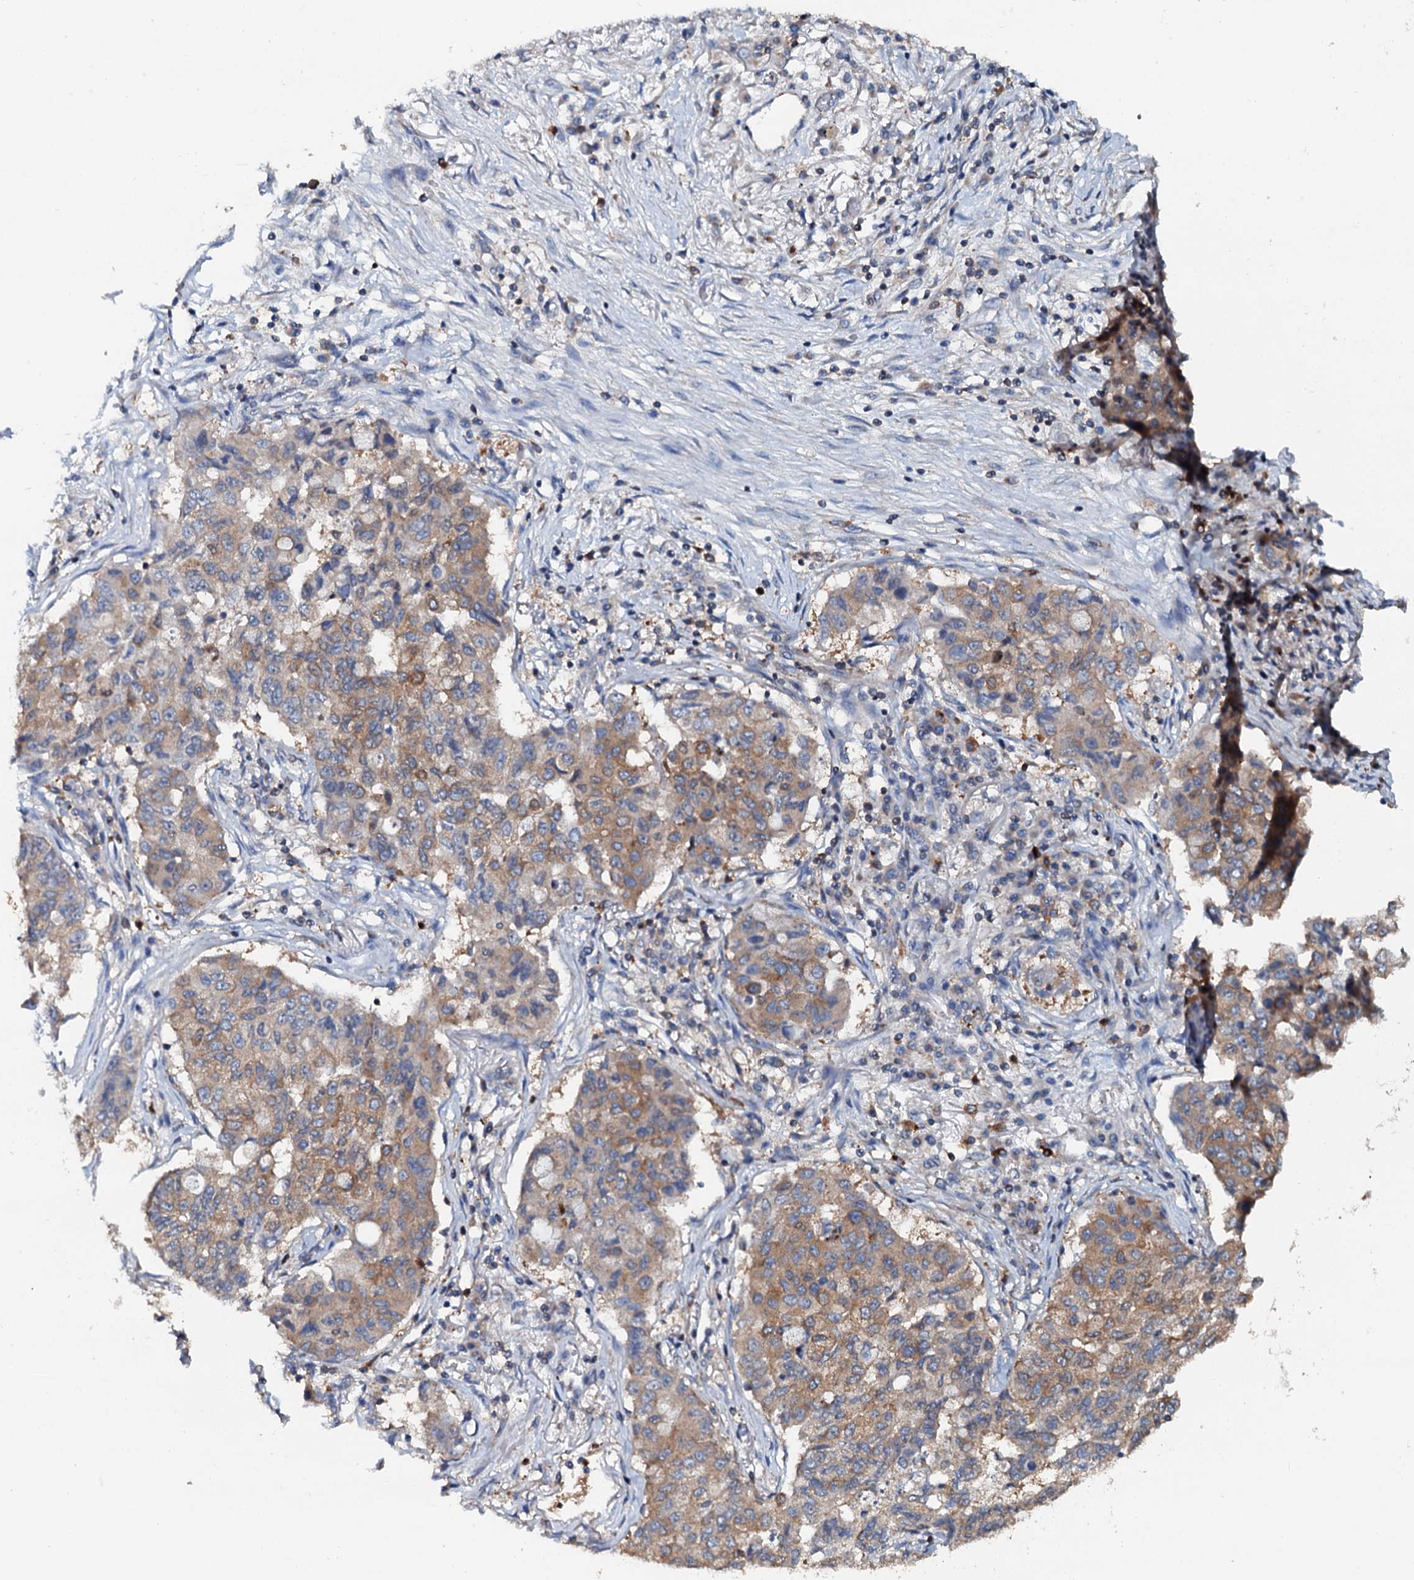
{"staining": {"intensity": "moderate", "quantity": ">75%", "location": "cytoplasmic/membranous"}, "tissue": "lung cancer", "cell_type": "Tumor cells", "image_type": "cancer", "snomed": [{"axis": "morphology", "description": "Squamous cell carcinoma, NOS"}, {"axis": "topography", "description": "Lung"}], "caption": "Immunohistochemical staining of squamous cell carcinoma (lung) shows medium levels of moderate cytoplasmic/membranous expression in approximately >75% of tumor cells. The protein is shown in brown color, while the nuclei are stained blue.", "gene": "GRK2", "patient": {"sex": "male", "age": 74}}